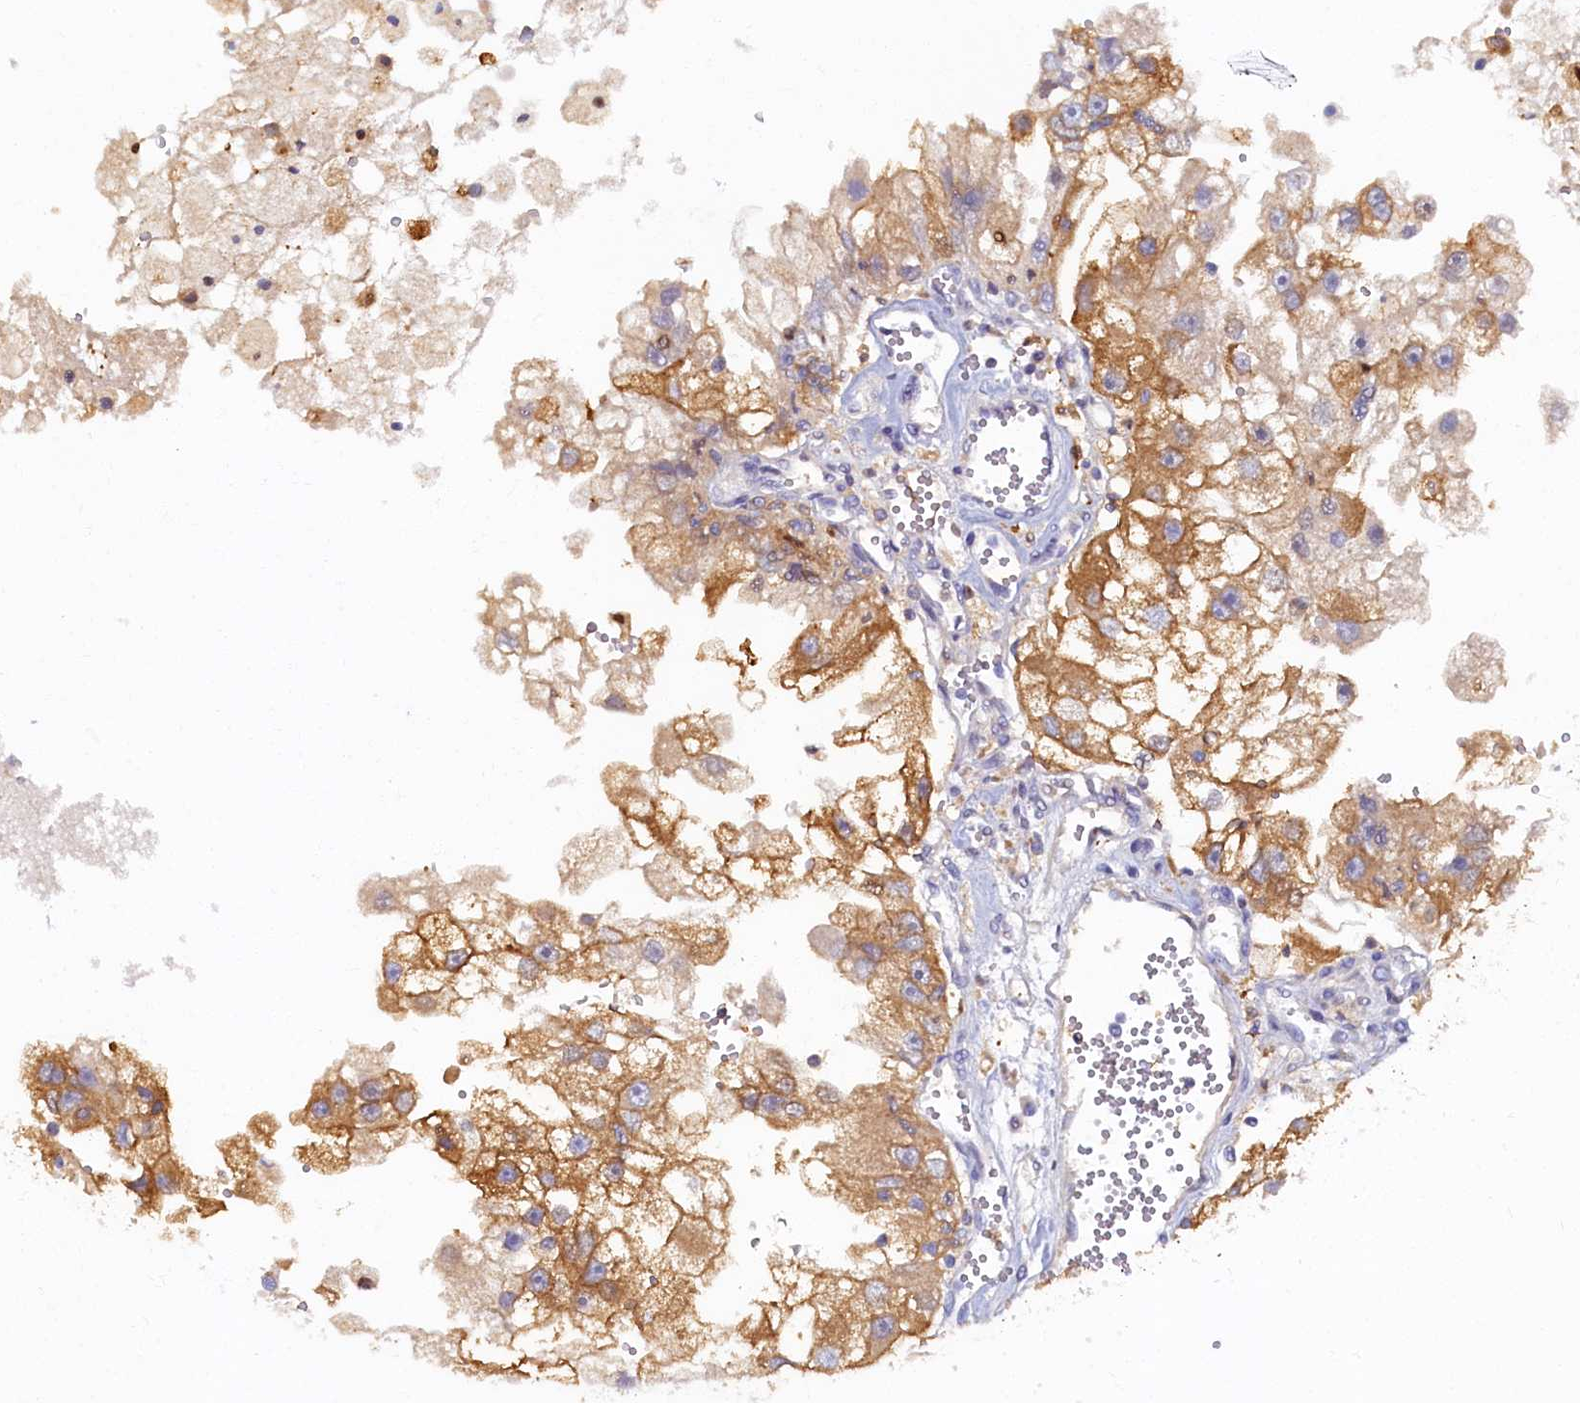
{"staining": {"intensity": "moderate", "quantity": ">75%", "location": "cytoplasmic/membranous"}, "tissue": "renal cancer", "cell_type": "Tumor cells", "image_type": "cancer", "snomed": [{"axis": "morphology", "description": "Adenocarcinoma, NOS"}, {"axis": "topography", "description": "Kidney"}], "caption": "Immunohistochemistry (IHC) histopathology image of neoplastic tissue: renal cancer stained using immunohistochemistry displays medium levels of moderate protein expression localized specifically in the cytoplasmic/membranous of tumor cells, appearing as a cytoplasmic/membranous brown color.", "gene": "TIMM8B", "patient": {"sex": "male", "age": 63}}